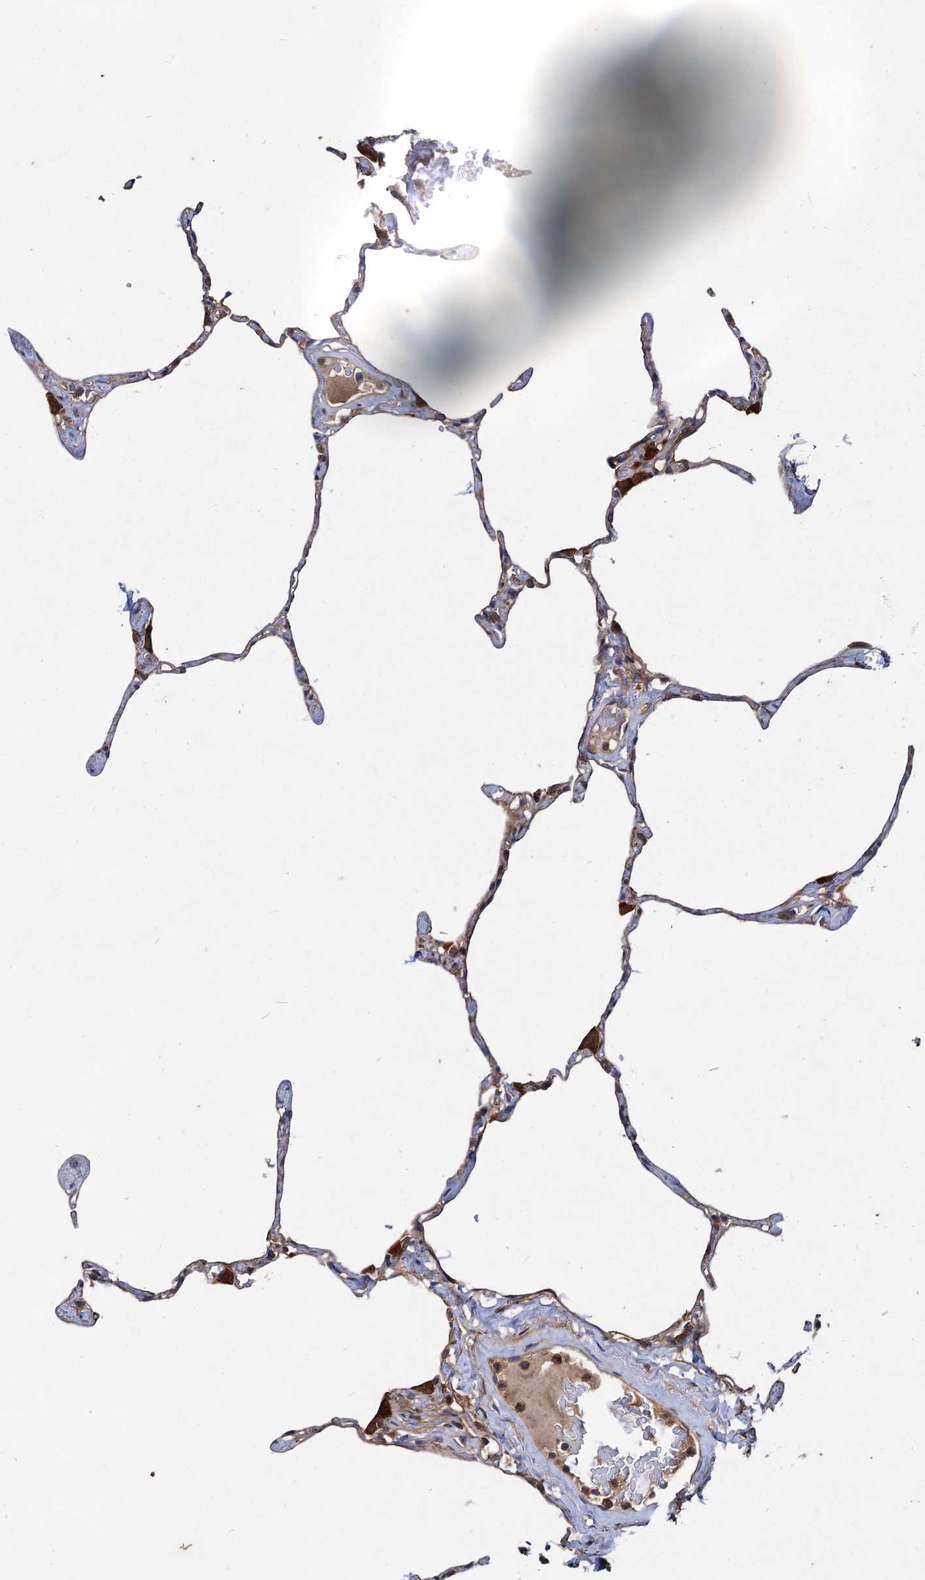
{"staining": {"intensity": "weak", "quantity": "25%-75%", "location": "cytoplasmic/membranous"}, "tissue": "lung", "cell_type": "Alveolar cells", "image_type": "normal", "snomed": [{"axis": "morphology", "description": "Normal tissue, NOS"}, {"axis": "topography", "description": "Lung"}], "caption": "Immunohistochemical staining of normal human lung exhibits weak cytoplasmic/membranous protein positivity in approximately 25%-75% of alveolar cells.", "gene": "VPS29", "patient": {"sex": "male", "age": 65}}